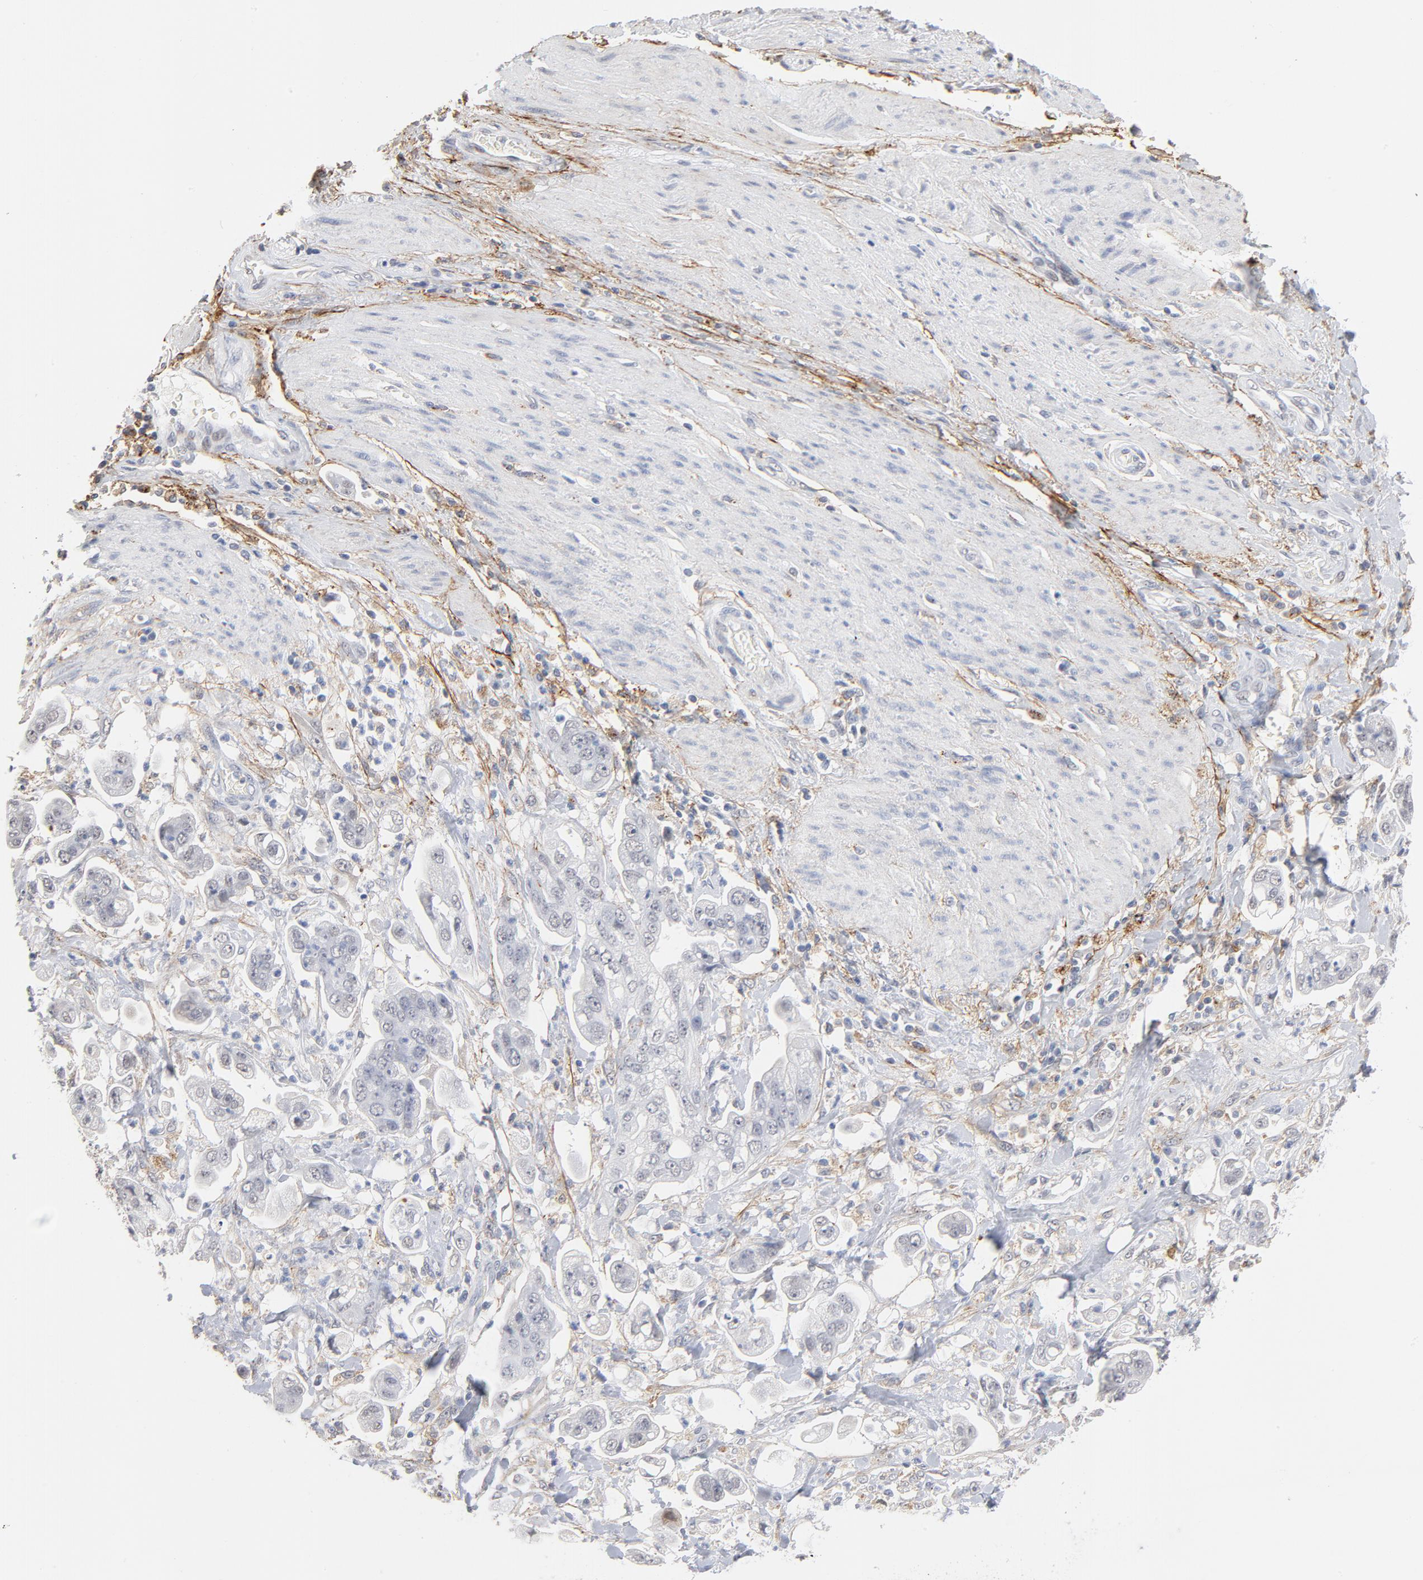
{"staining": {"intensity": "negative", "quantity": "none", "location": "none"}, "tissue": "stomach cancer", "cell_type": "Tumor cells", "image_type": "cancer", "snomed": [{"axis": "morphology", "description": "Adenocarcinoma, NOS"}, {"axis": "topography", "description": "Stomach"}], "caption": "The photomicrograph displays no significant staining in tumor cells of stomach cancer (adenocarcinoma).", "gene": "LTBP2", "patient": {"sex": "male", "age": 62}}